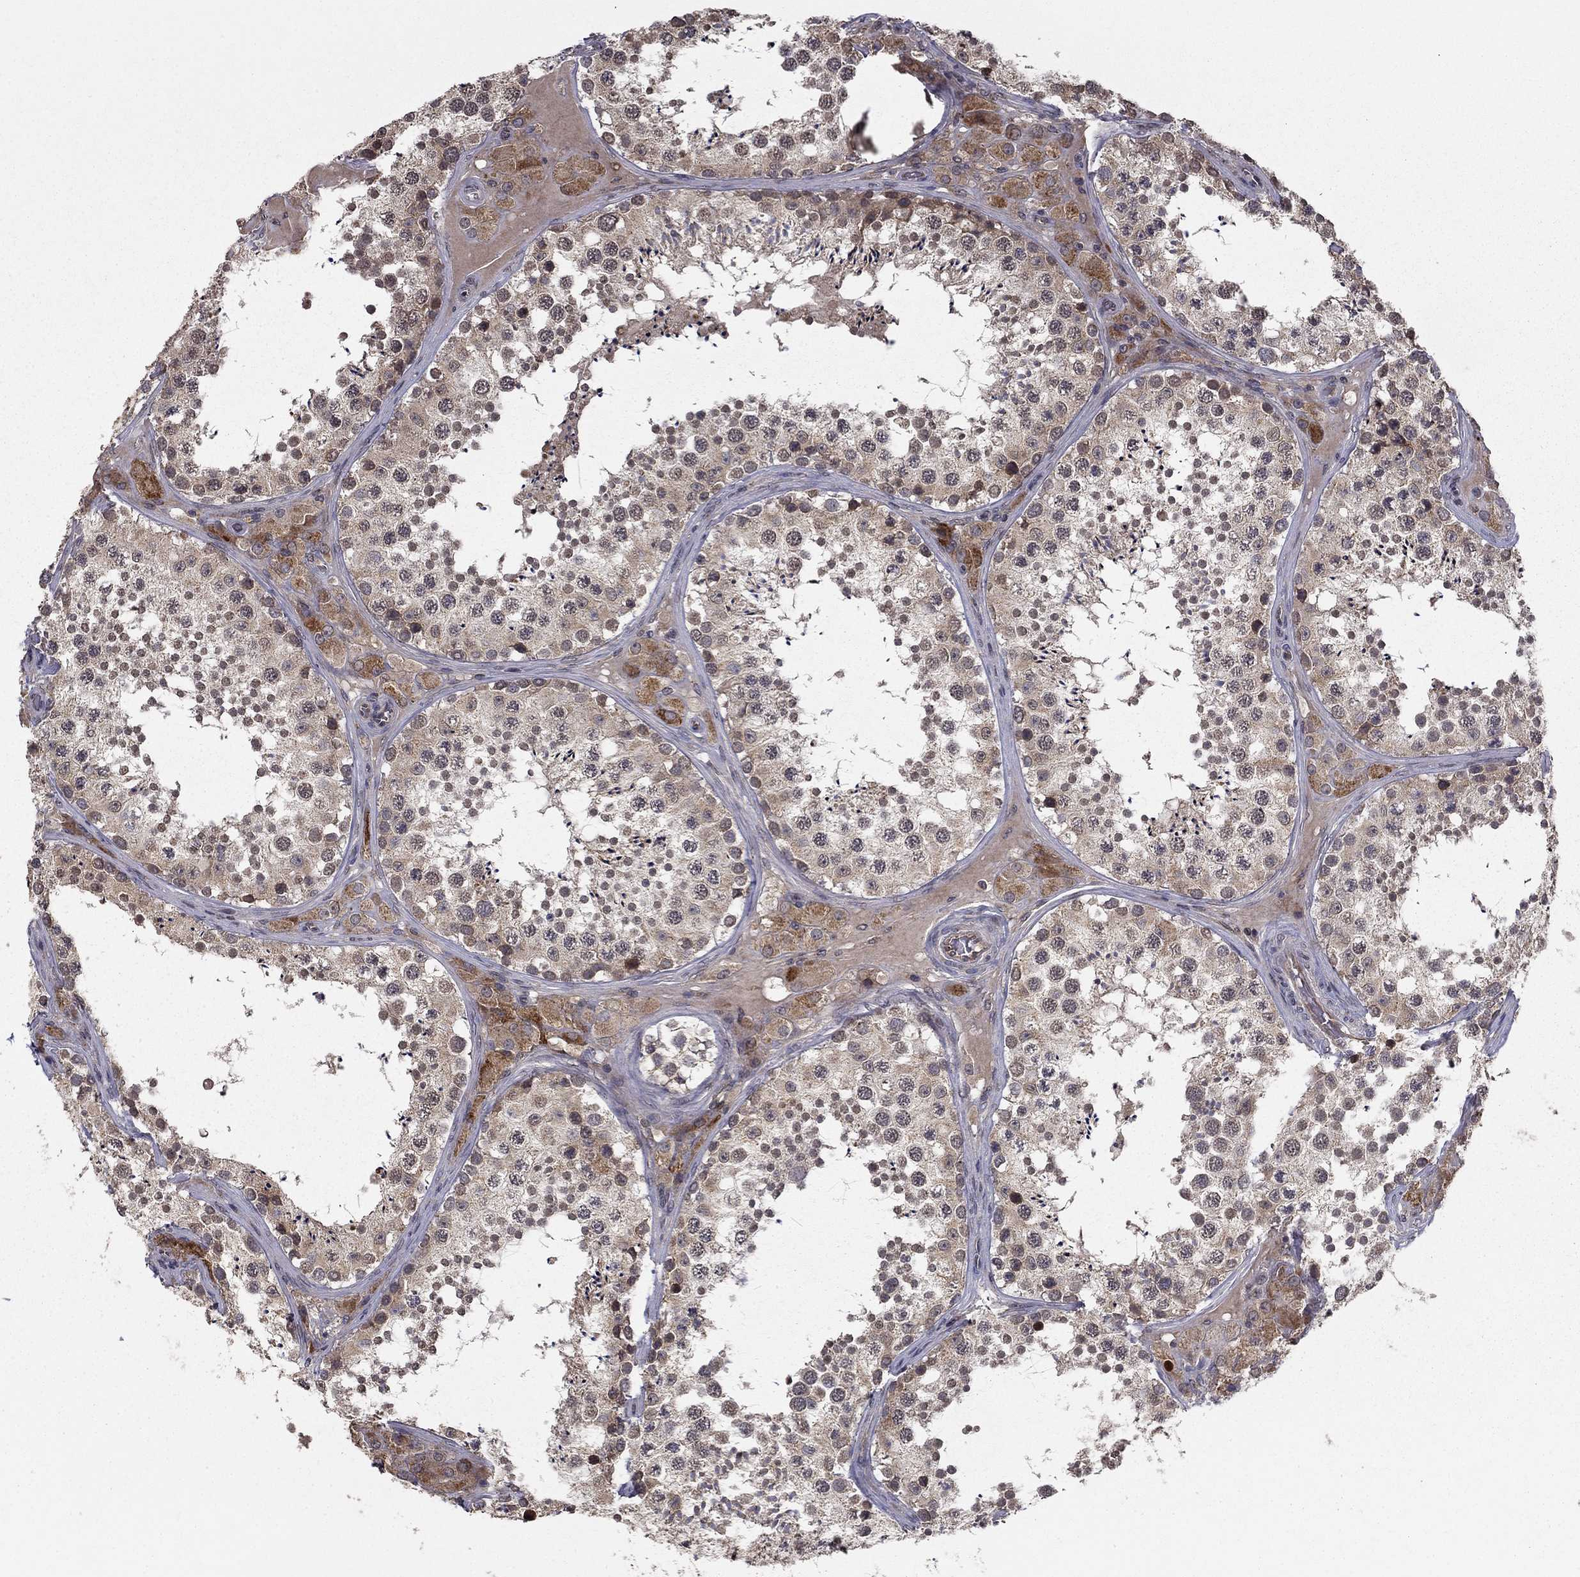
{"staining": {"intensity": "moderate", "quantity": "<25%", "location": "cytoplasmic/membranous"}, "tissue": "testis", "cell_type": "Cells in seminiferous ducts", "image_type": "normal", "snomed": [{"axis": "morphology", "description": "Normal tissue, NOS"}, {"axis": "topography", "description": "Testis"}], "caption": "Moderate cytoplasmic/membranous positivity for a protein is seen in about <25% of cells in seminiferous ducts of unremarkable testis using immunohistochemistry.", "gene": "SLC2A13", "patient": {"sex": "male", "age": 34}}